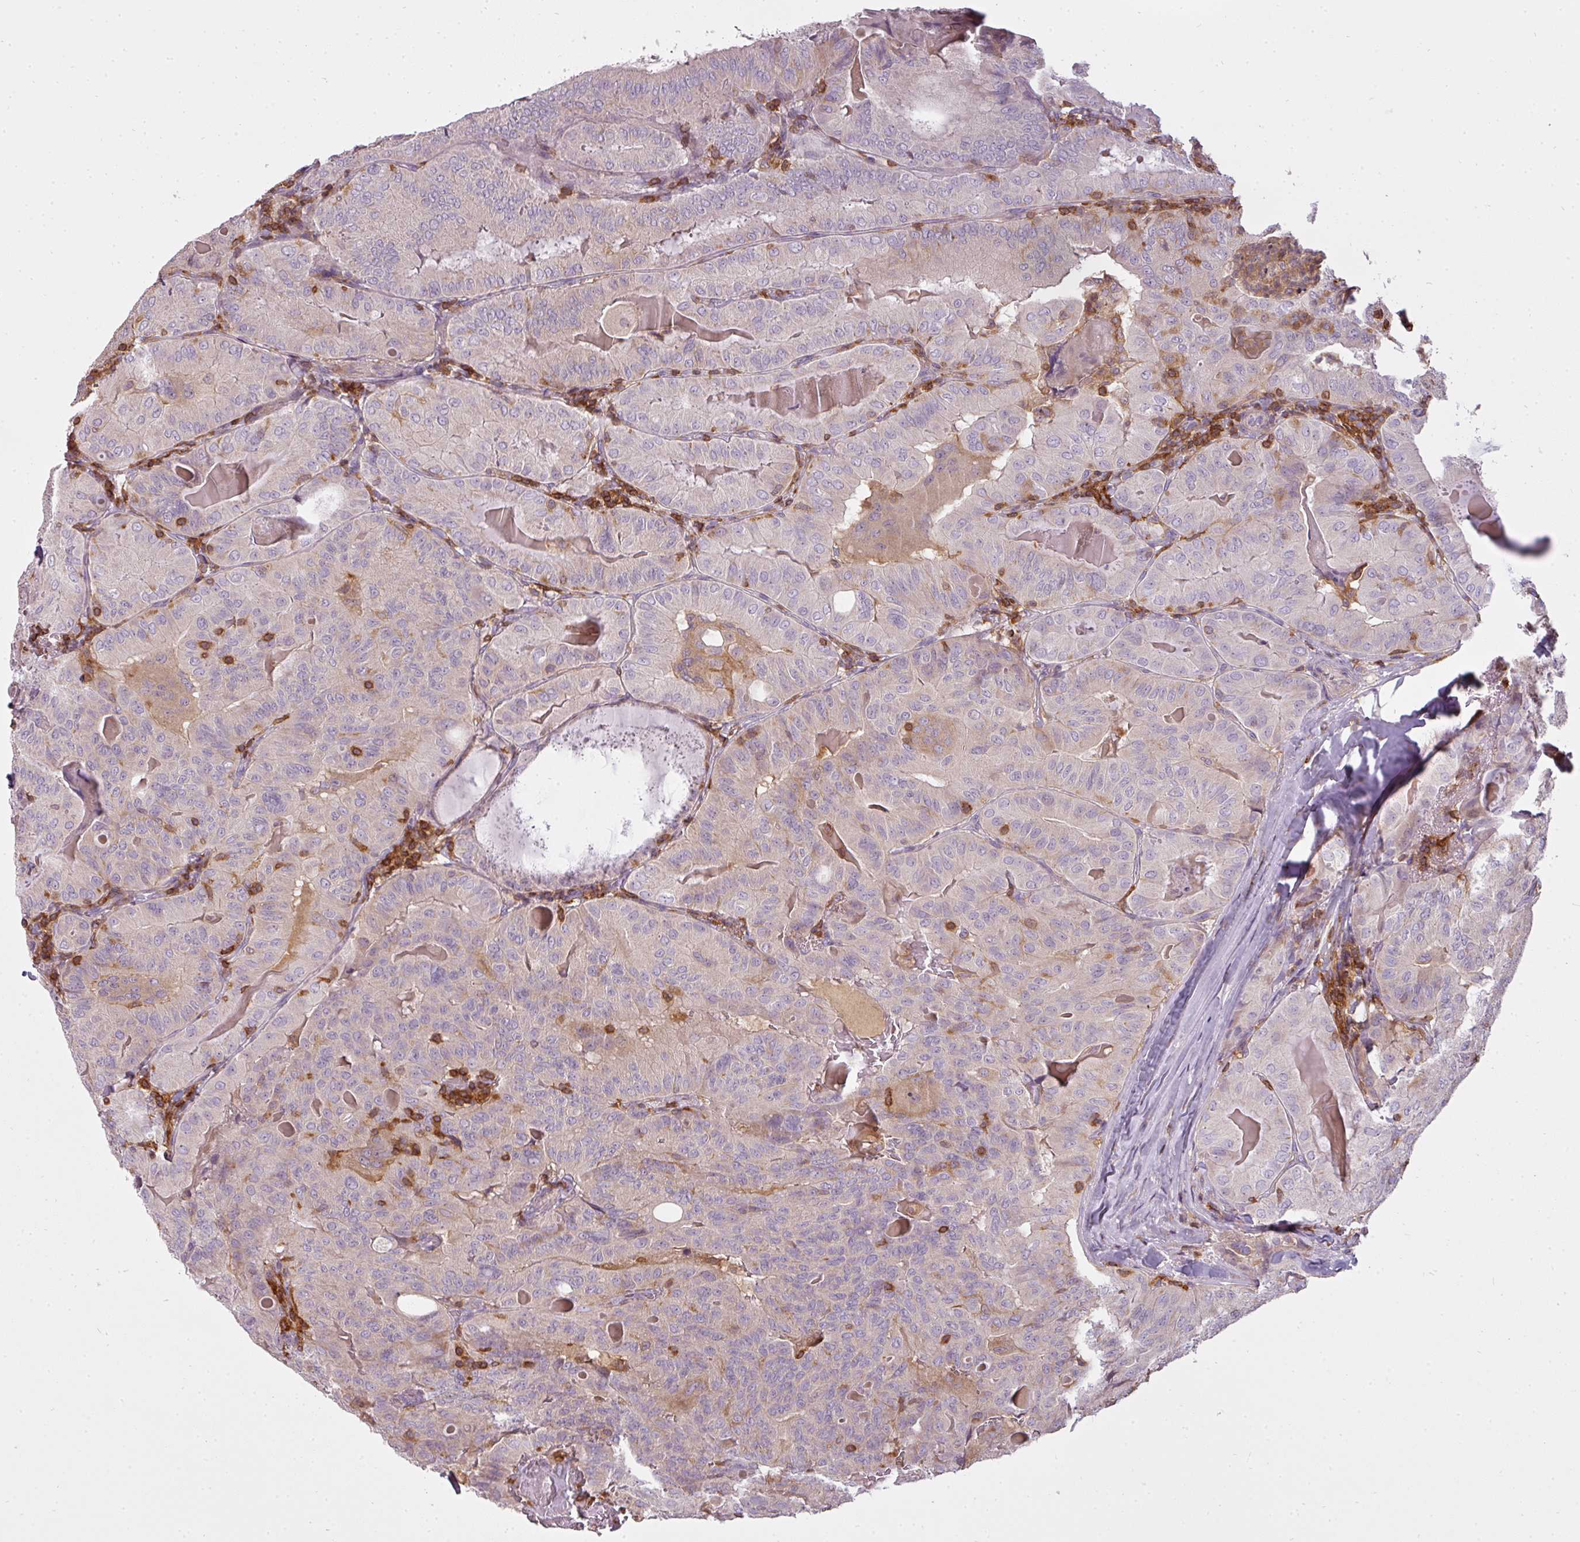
{"staining": {"intensity": "negative", "quantity": "none", "location": "none"}, "tissue": "thyroid cancer", "cell_type": "Tumor cells", "image_type": "cancer", "snomed": [{"axis": "morphology", "description": "Papillary adenocarcinoma, NOS"}, {"axis": "topography", "description": "Thyroid gland"}], "caption": "Immunohistochemical staining of thyroid cancer (papillary adenocarcinoma) displays no significant expression in tumor cells.", "gene": "STK4", "patient": {"sex": "female", "age": 68}}